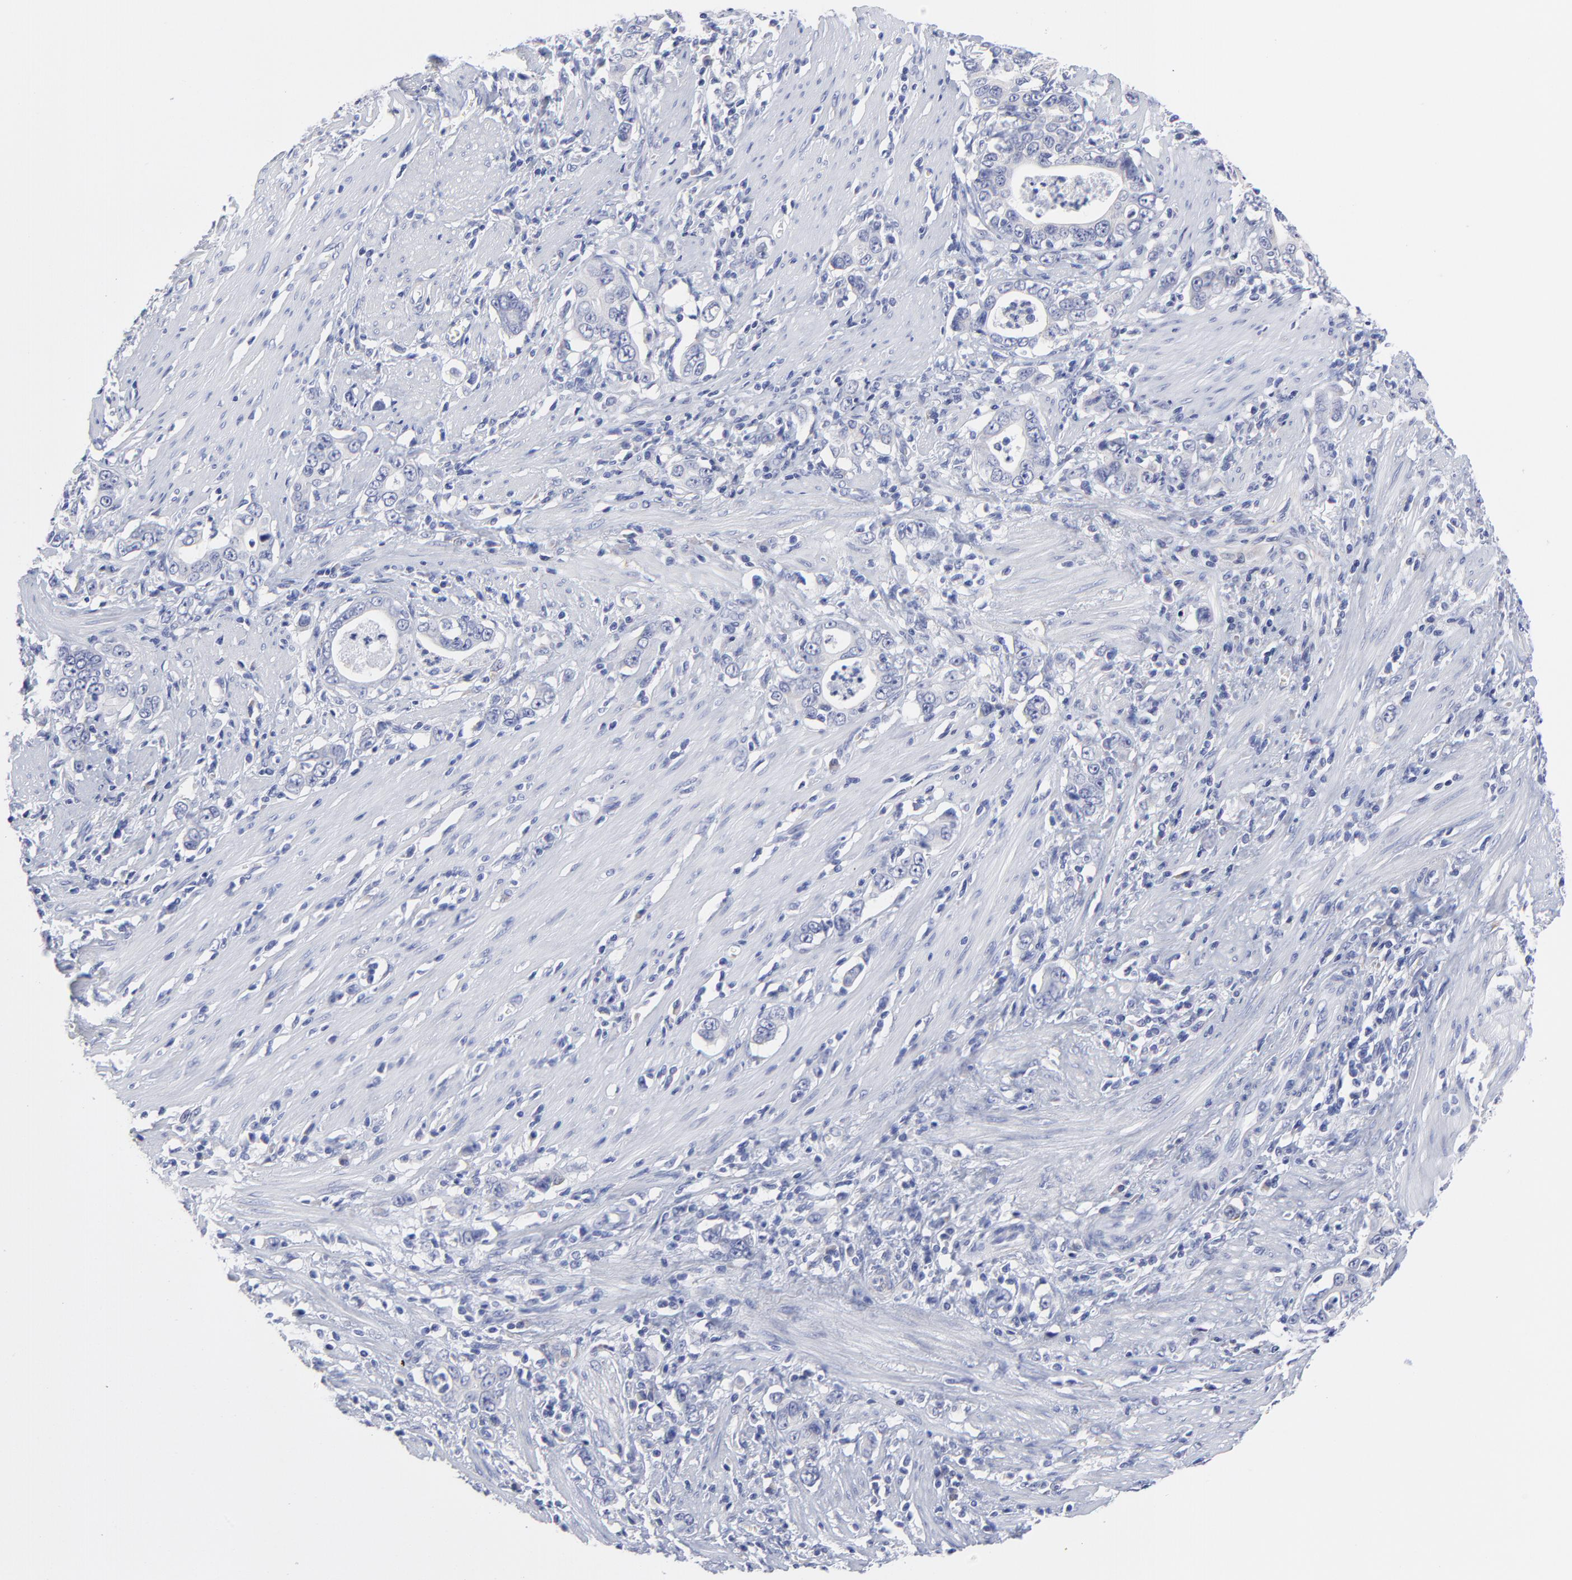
{"staining": {"intensity": "negative", "quantity": "none", "location": "none"}, "tissue": "stomach cancer", "cell_type": "Tumor cells", "image_type": "cancer", "snomed": [{"axis": "morphology", "description": "Adenocarcinoma, NOS"}, {"axis": "topography", "description": "Stomach, lower"}], "caption": "Stomach cancer (adenocarcinoma) was stained to show a protein in brown. There is no significant staining in tumor cells.", "gene": "DUSP9", "patient": {"sex": "female", "age": 72}}